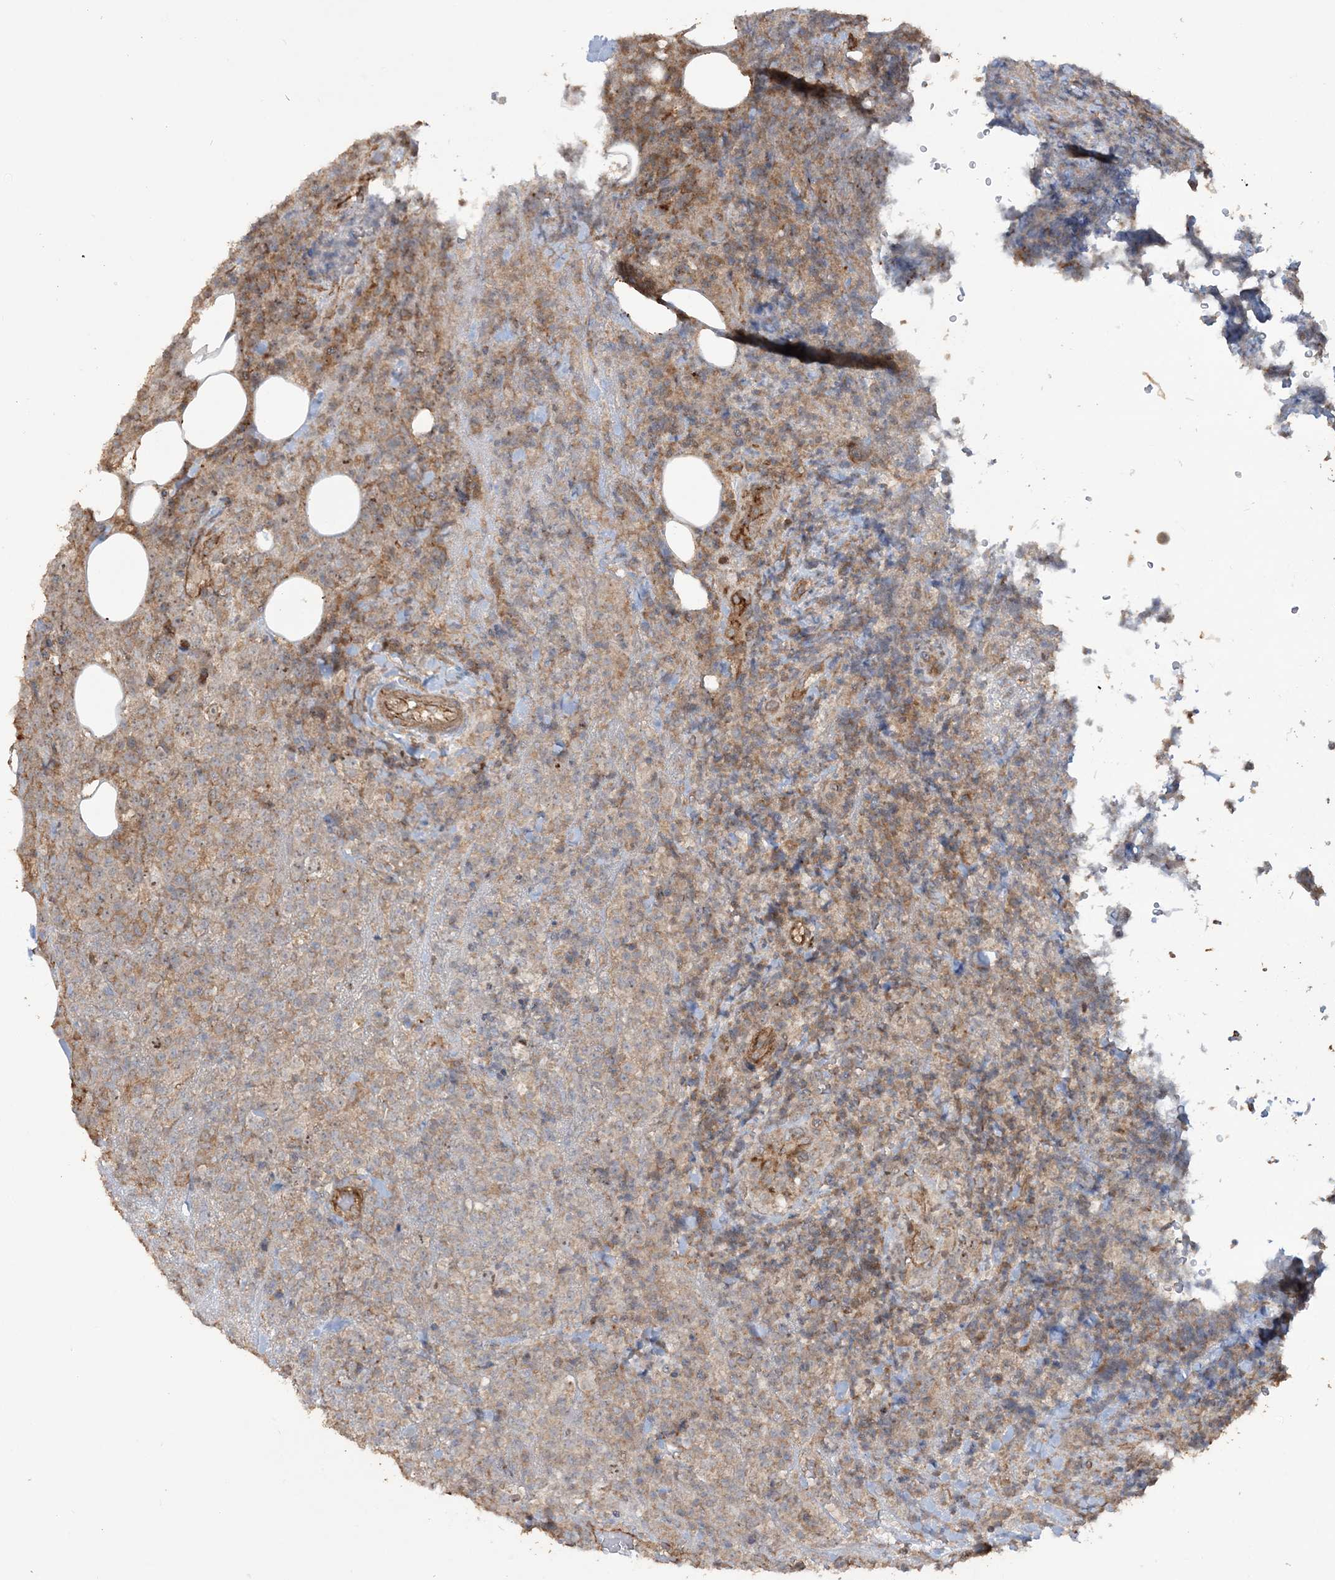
{"staining": {"intensity": "weak", "quantity": "25%-75%", "location": "cytoplasmic/membranous"}, "tissue": "lymphoma", "cell_type": "Tumor cells", "image_type": "cancer", "snomed": [{"axis": "morphology", "description": "Malignant lymphoma, non-Hodgkin's type, High grade"}, {"axis": "topography", "description": "Lymph node"}], "caption": "Weak cytoplasmic/membranous protein positivity is present in approximately 25%-75% of tumor cells in lymphoma.", "gene": "TTC7A", "patient": {"sex": "male", "age": 13}}